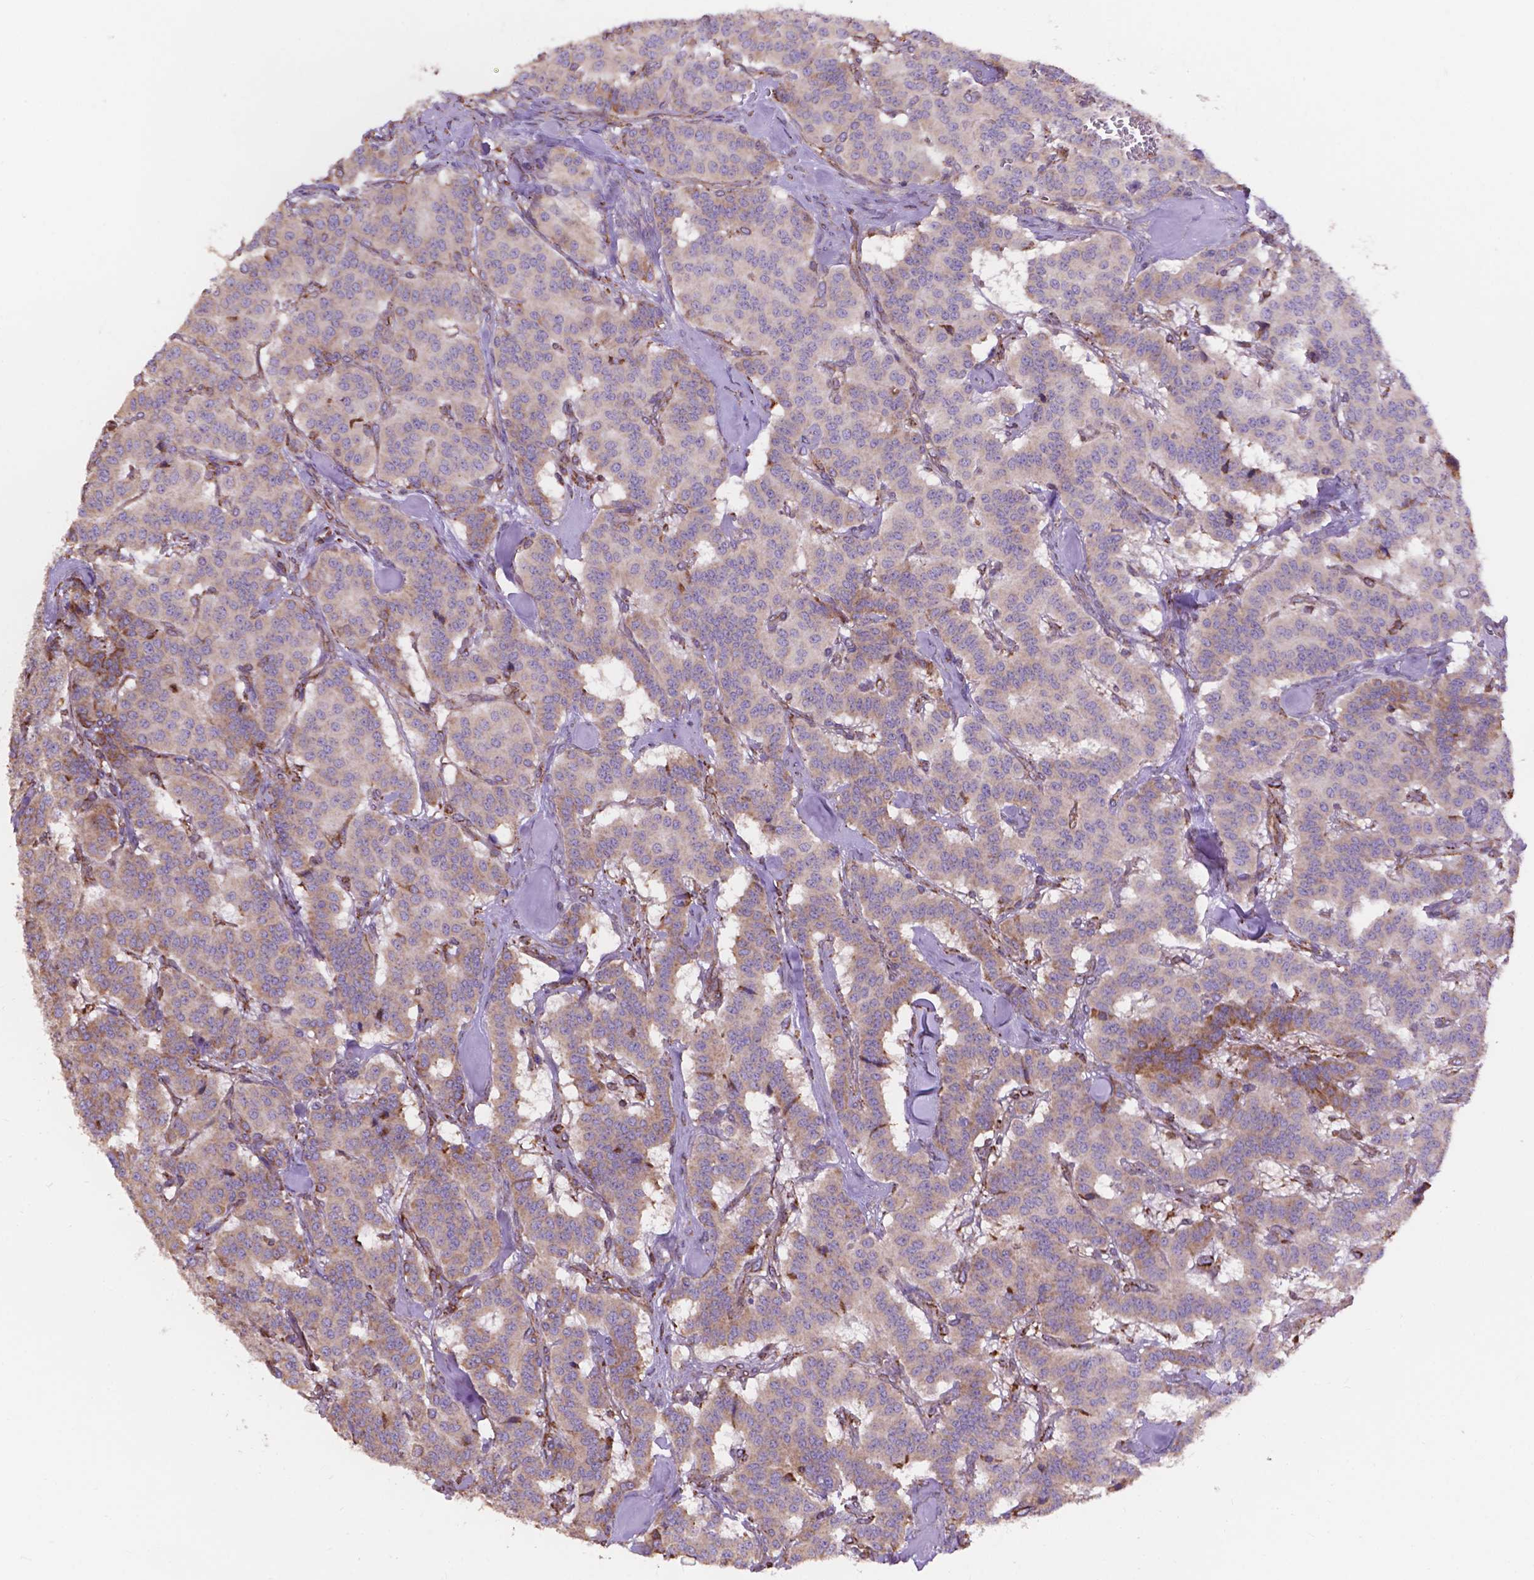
{"staining": {"intensity": "weak", "quantity": "<25%", "location": "cytoplasmic/membranous"}, "tissue": "carcinoid", "cell_type": "Tumor cells", "image_type": "cancer", "snomed": [{"axis": "morphology", "description": "Normal tissue, NOS"}, {"axis": "morphology", "description": "Carcinoid, malignant, NOS"}, {"axis": "topography", "description": "Lung"}], "caption": "Histopathology image shows no protein positivity in tumor cells of carcinoid tissue.", "gene": "IPO11", "patient": {"sex": "female", "age": 46}}